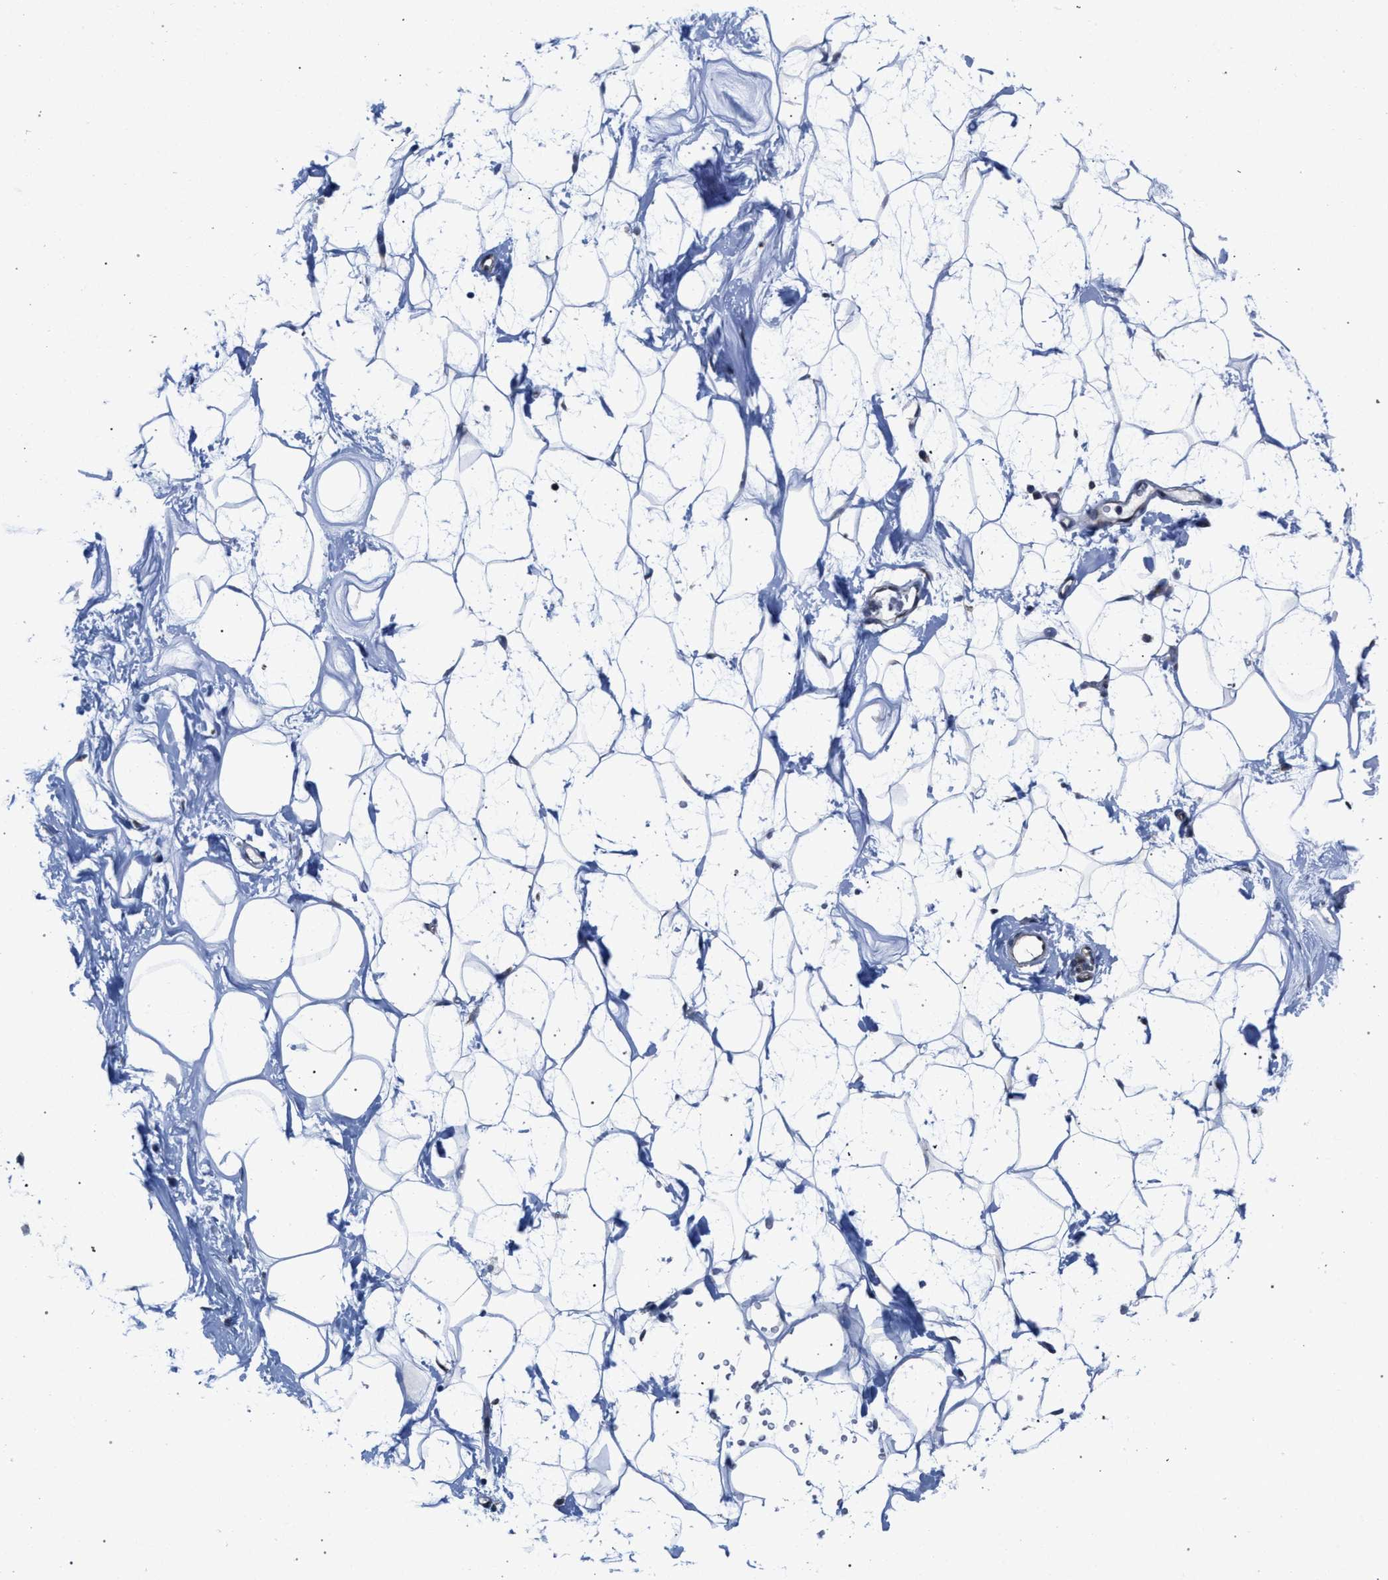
{"staining": {"intensity": "negative", "quantity": "none", "location": "none"}, "tissue": "adipose tissue", "cell_type": "Adipocytes", "image_type": "normal", "snomed": [{"axis": "morphology", "description": "Normal tissue, NOS"}, {"axis": "morphology", "description": "Fibrosis, NOS"}, {"axis": "topography", "description": "Breast"}, {"axis": "topography", "description": "Adipose tissue"}], "caption": "A high-resolution photomicrograph shows immunohistochemistry (IHC) staining of normal adipose tissue, which demonstrates no significant staining in adipocytes.", "gene": "ARPC5L", "patient": {"sex": "female", "age": 39}}